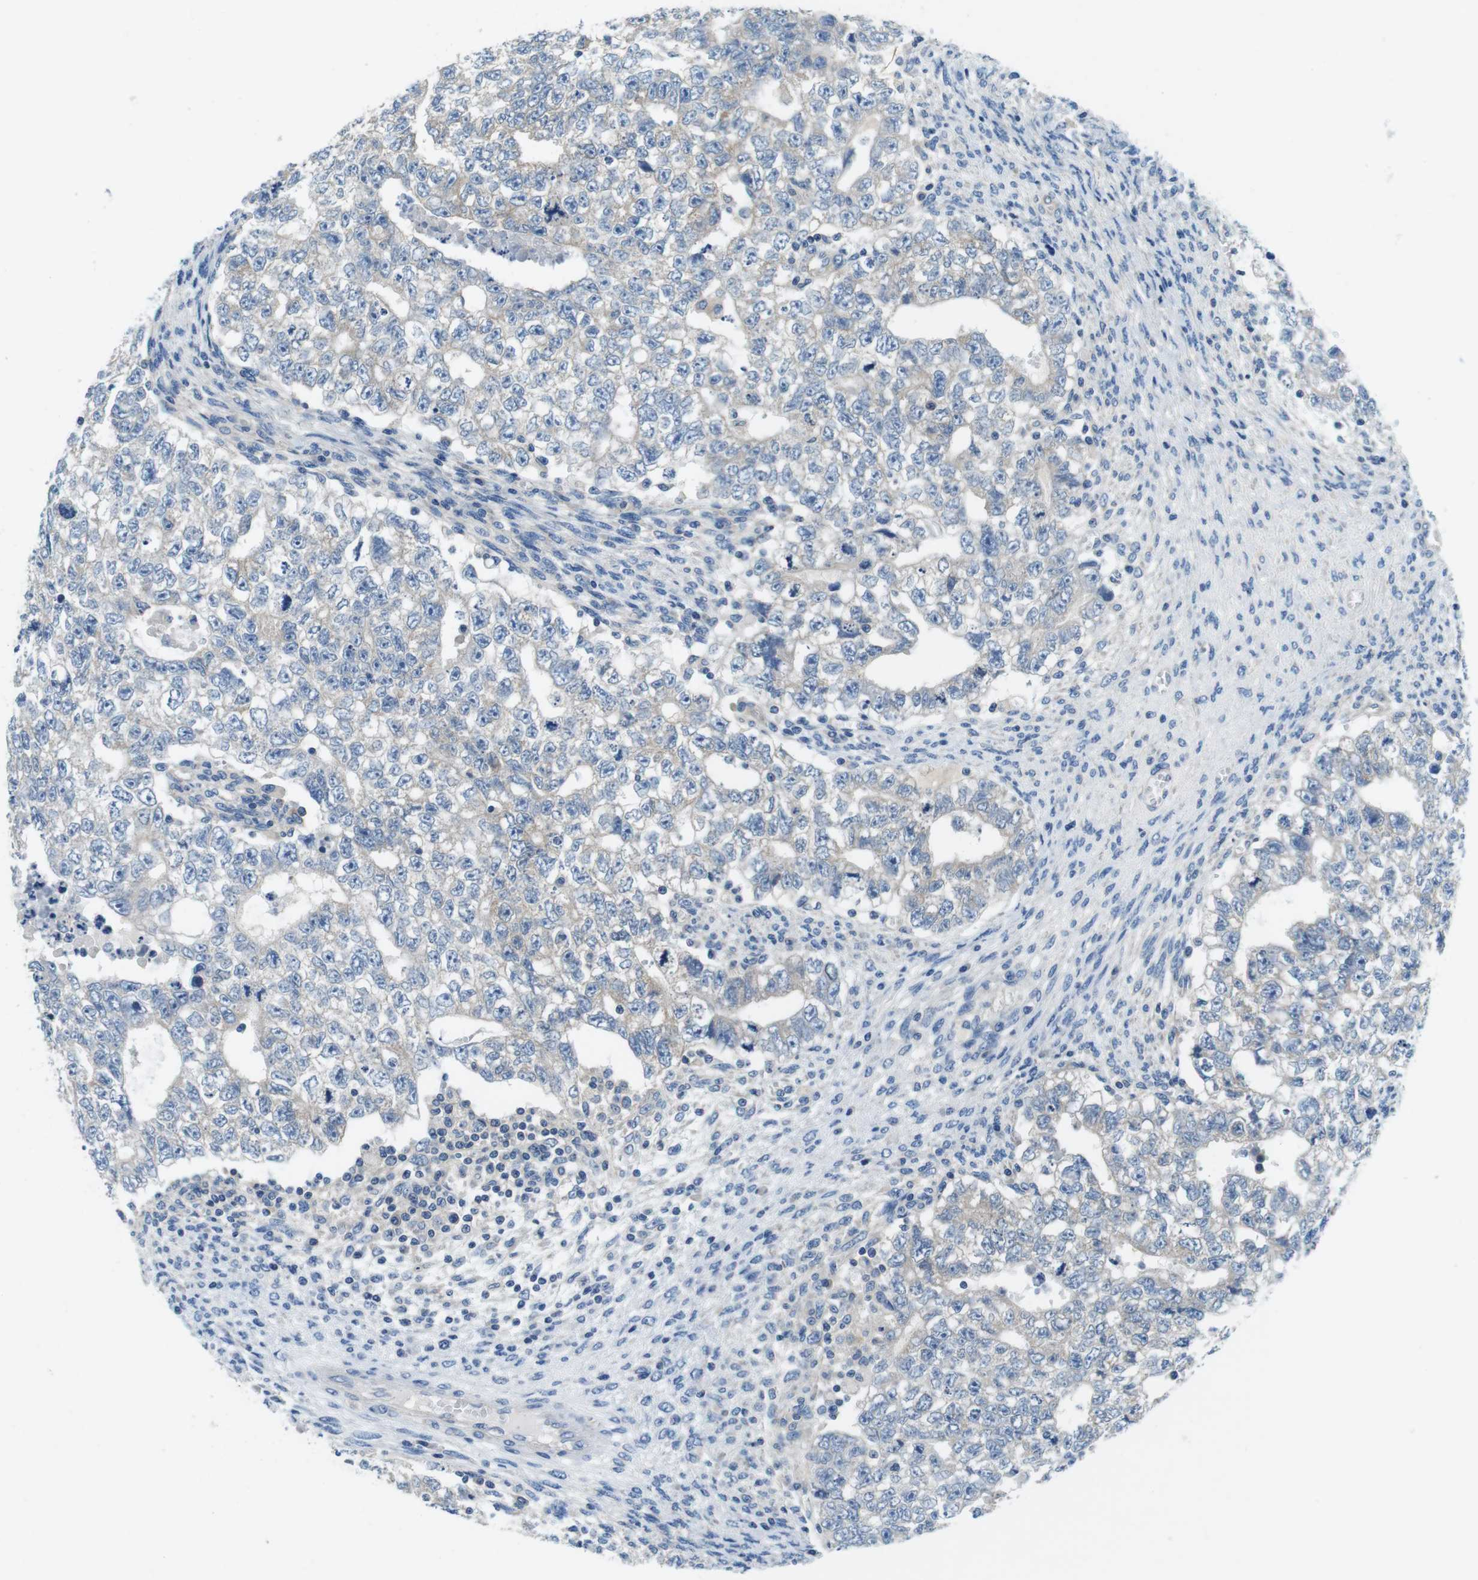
{"staining": {"intensity": "weak", "quantity": "<25%", "location": "cytoplasmic/membranous"}, "tissue": "testis cancer", "cell_type": "Tumor cells", "image_type": "cancer", "snomed": [{"axis": "morphology", "description": "Seminoma, NOS"}, {"axis": "morphology", "description": "Carcinoma, Embryonal, NOS"}, {"axis": "topography", "description": "Testis"}], "caption": "A photomicrograph of testis cancer (seminoma) stained for a protein shows no brown staining in tumor cells. (Brightfield microscopy of DAB (3,3'-diaminobenzidine) immunohistochemistry at high magnification).", "gene": "DENND4C", "patient": {"sex": "male", "age": 38}}